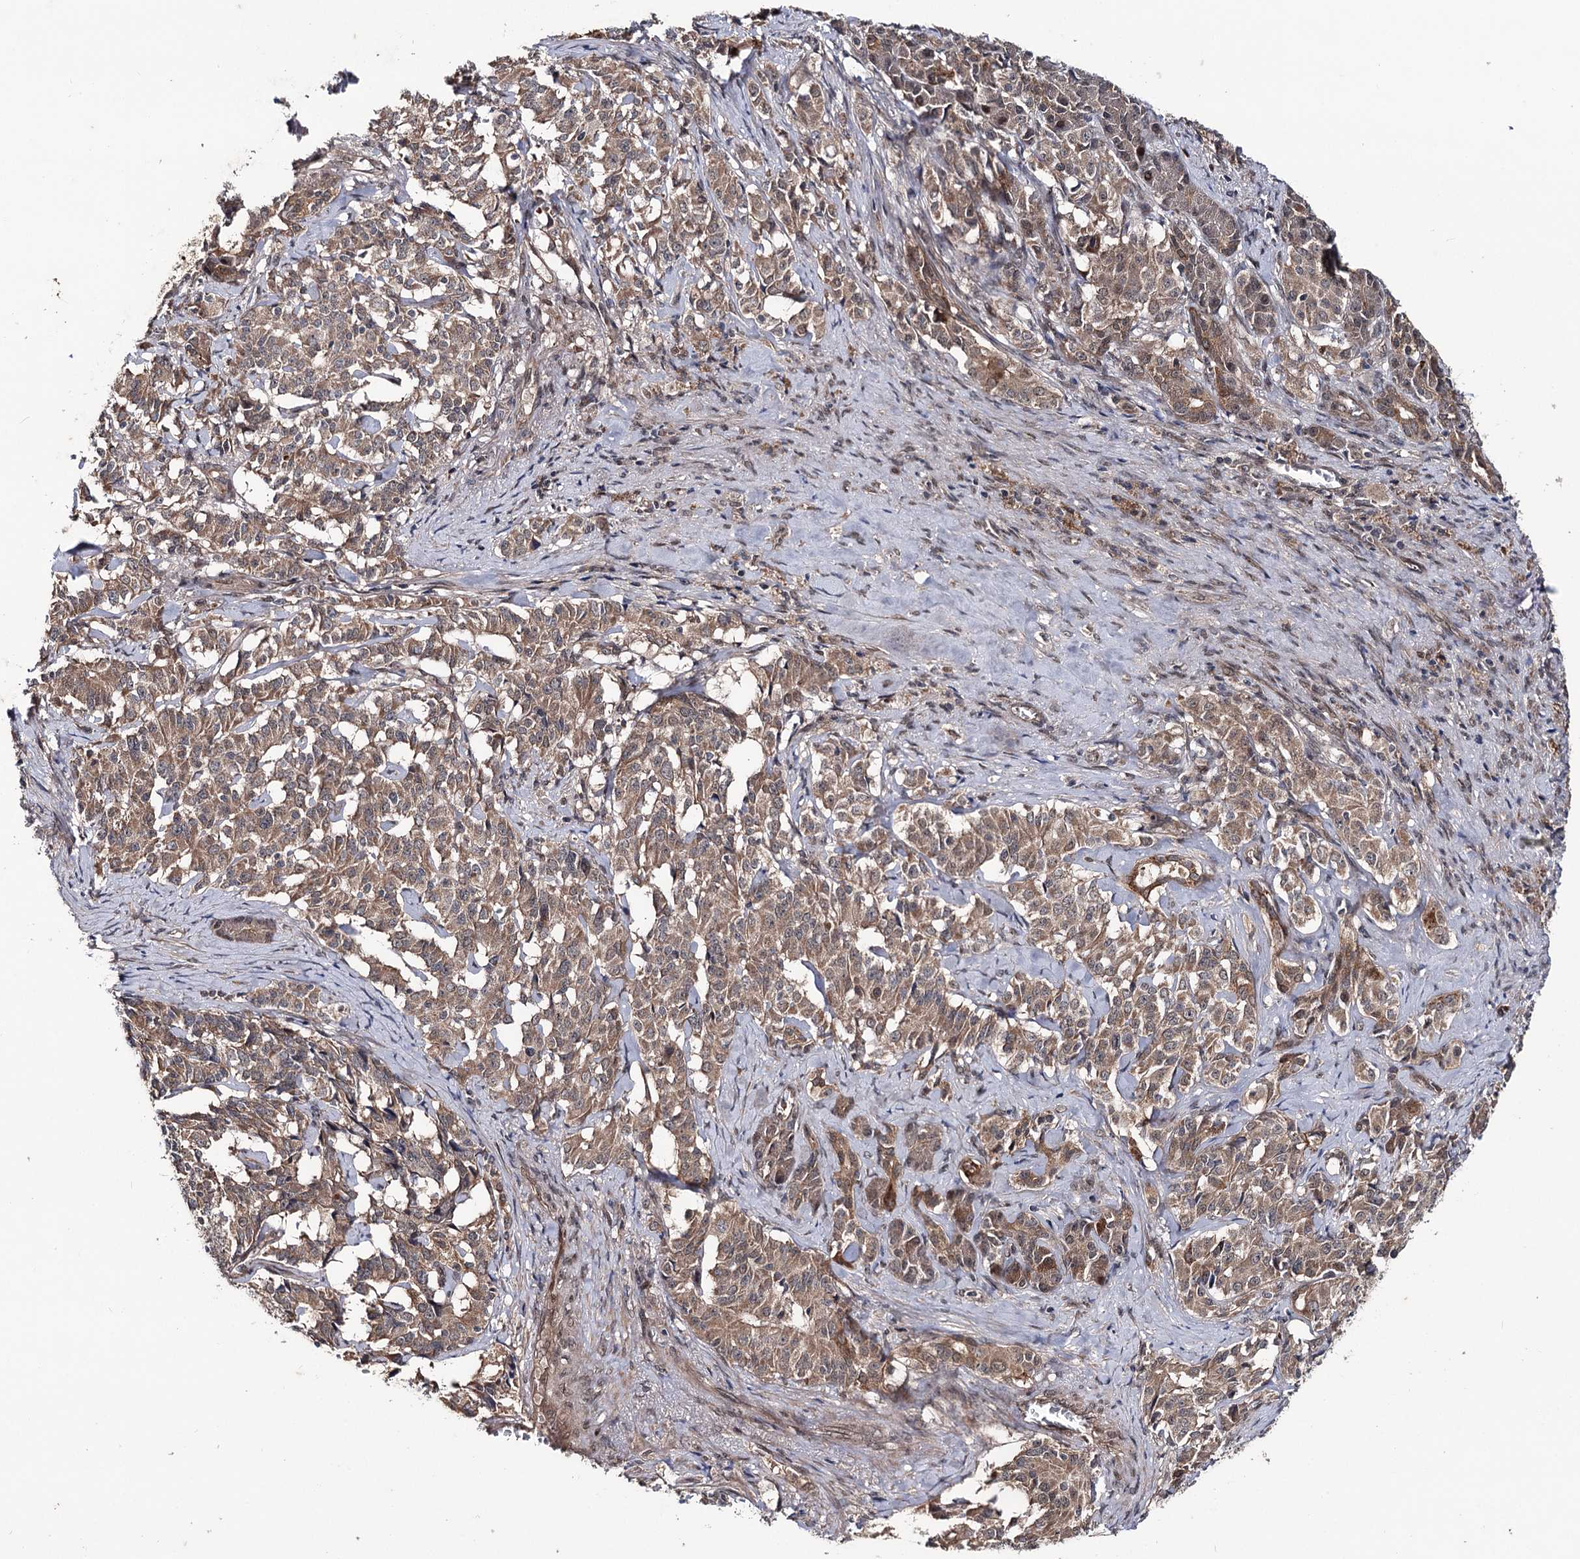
{"staining": {"intensity": "moderate", "quantity": ">75%", "location": "cytoplasmic/membranous"}, "tissue": "pancreatic cancer", "cell_type": "Tumor cells", "image_type": "cancer", "snomed": [{"axis": "morphology", "description": "Adenocarcinoma, NOS"}, {"axis": "topography", "description": "Pancreas"}], "caption": "The immunohistochemical stain shows moderate cytoplasmic/membranous expression in tumor cells of pancreatic adenocarcinoma tissue.", "gene": "MSANTD2", "patient": {"sex": "female", "age": 74}}